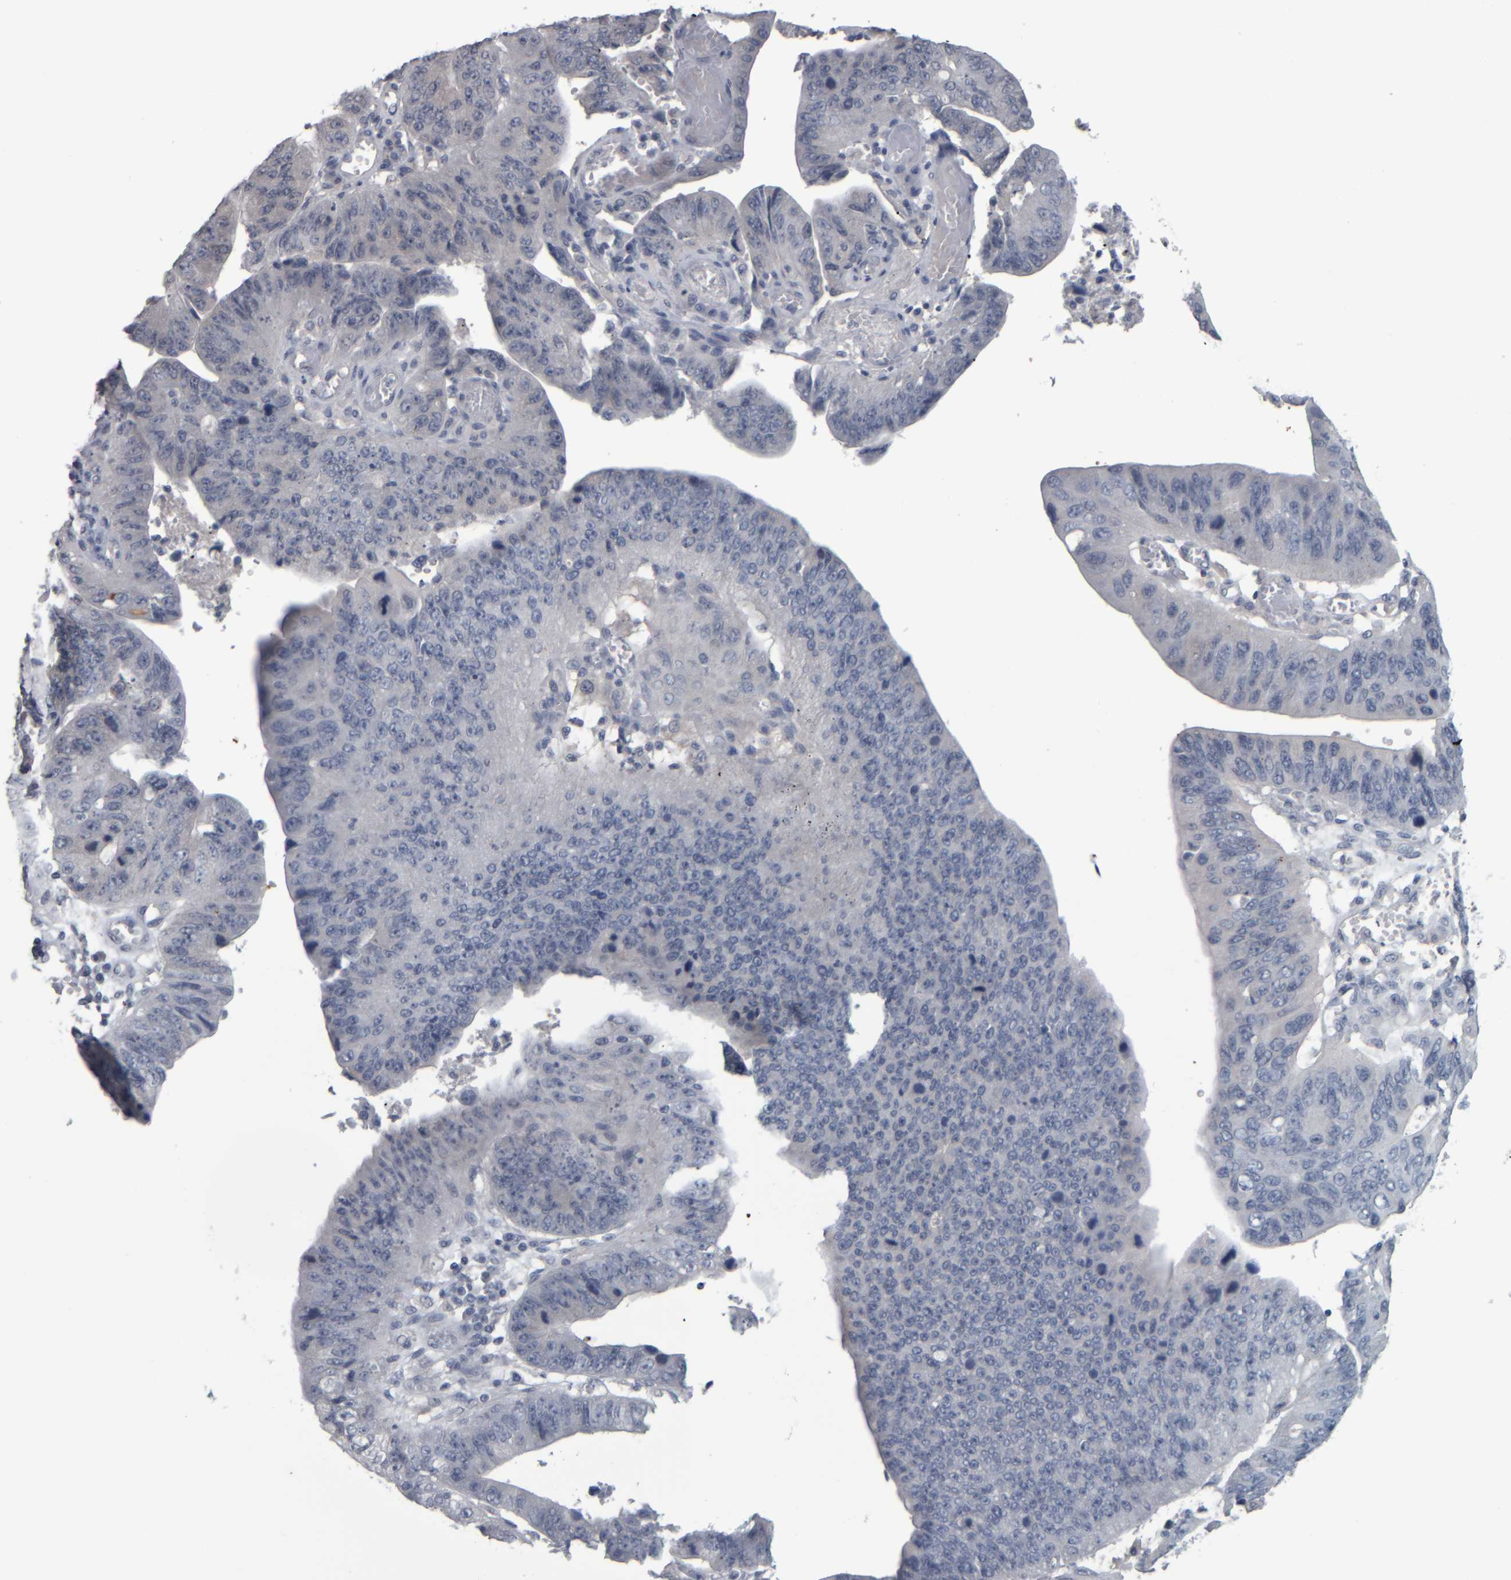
{"staining": {"intensity": "negative", "quantity": "none", "location": "none"}, "tissue": "stomach cancer", "cell_type": "Tumor cells", "image_type": "cancer", "snomed": [{"axis": "morphology", "description": "Adenocarcinoma, NOS"}, {"axis": "topography", "description": "Stomach"}], "caption": "Tumor cells show no significant expression in adenocarcinoma (stomach). (Immunohistochemistry, brightfield microscopy, high magnification).", "gene": "CAVIN4", "patient": {"sex": "male", "age": 59}}